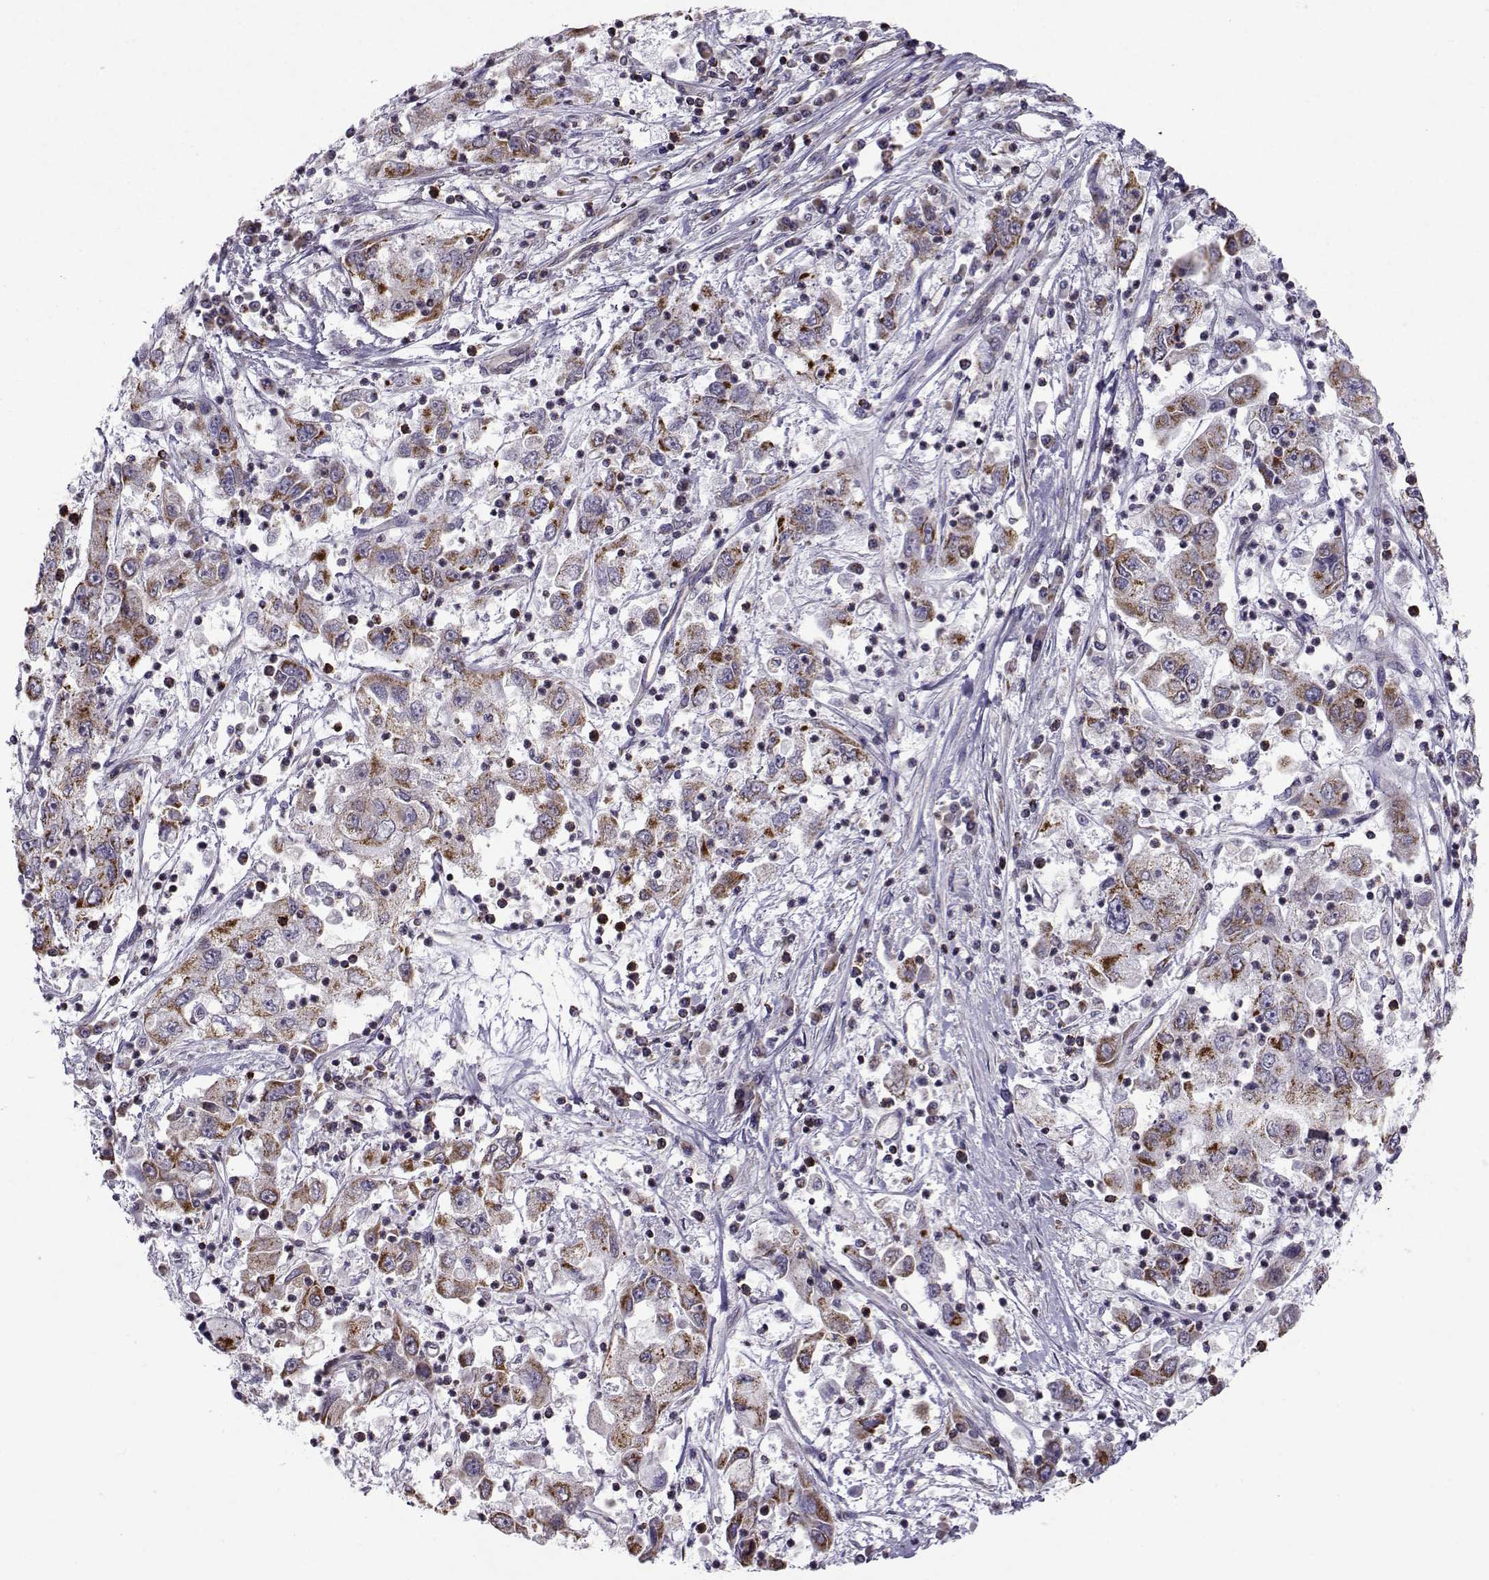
{"staining": {"intensity": "moderate", "quantity": ">75%", "location": "cytoplasmic/membranous"}, "tissue": "cervical cancer", "cell_type": "Tumor cells", "image_type": "cancer", "snomed": [{"axis": "morphology", "description": "Squamous cell carcinoma, NOS"}, {"axis": "topography", "description": "Cervix"}], "caption": "A brown stain labels moderate cytoplasmic/membranous expression of a protein in cervical cancer tumor cells.", "gene": "NECAB3", "patient": {"sex": "female", "age": 36}}